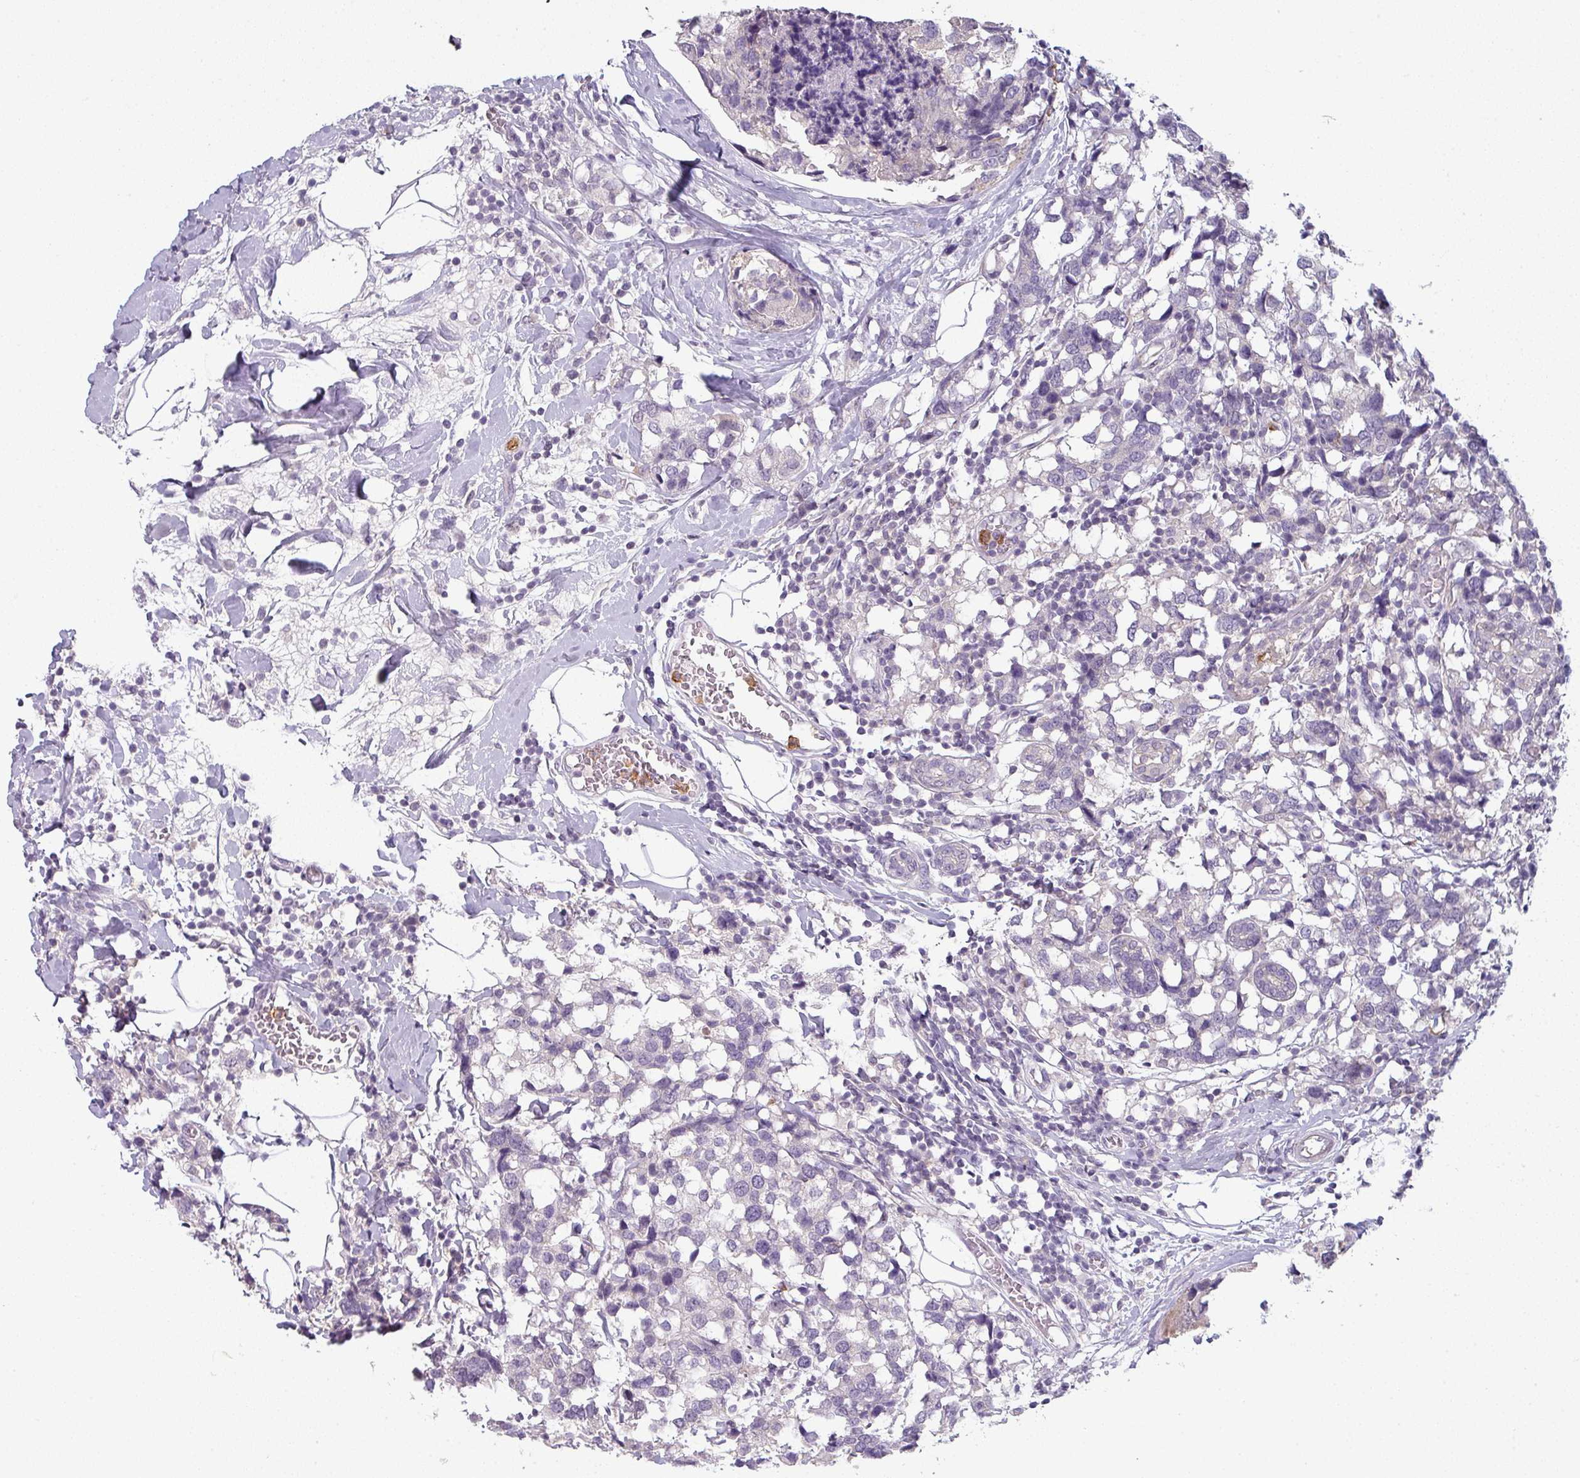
{"staining": {"intensity": "negative", "quantity": "none", "location": "none"}, "tissue": "breast cancer", "cell_type": "Tumor cells", "image_type": "cancer", "snomed": [{"axis": "morphology", "description": "Lobular carcinoma"}, {"axis": "topography", "description": "Breast"}], "caption": "Immunohistochemistry (IHC) histopathology image of neoplastic tissue: lobular carcinoma (breast) stained with DAB (3,3'-diaminobenzidine) demonstrates no significant protein expression in tumor cells.", "gene": "MAGEC3", "patient": {"sex": "female", "age": 59}}